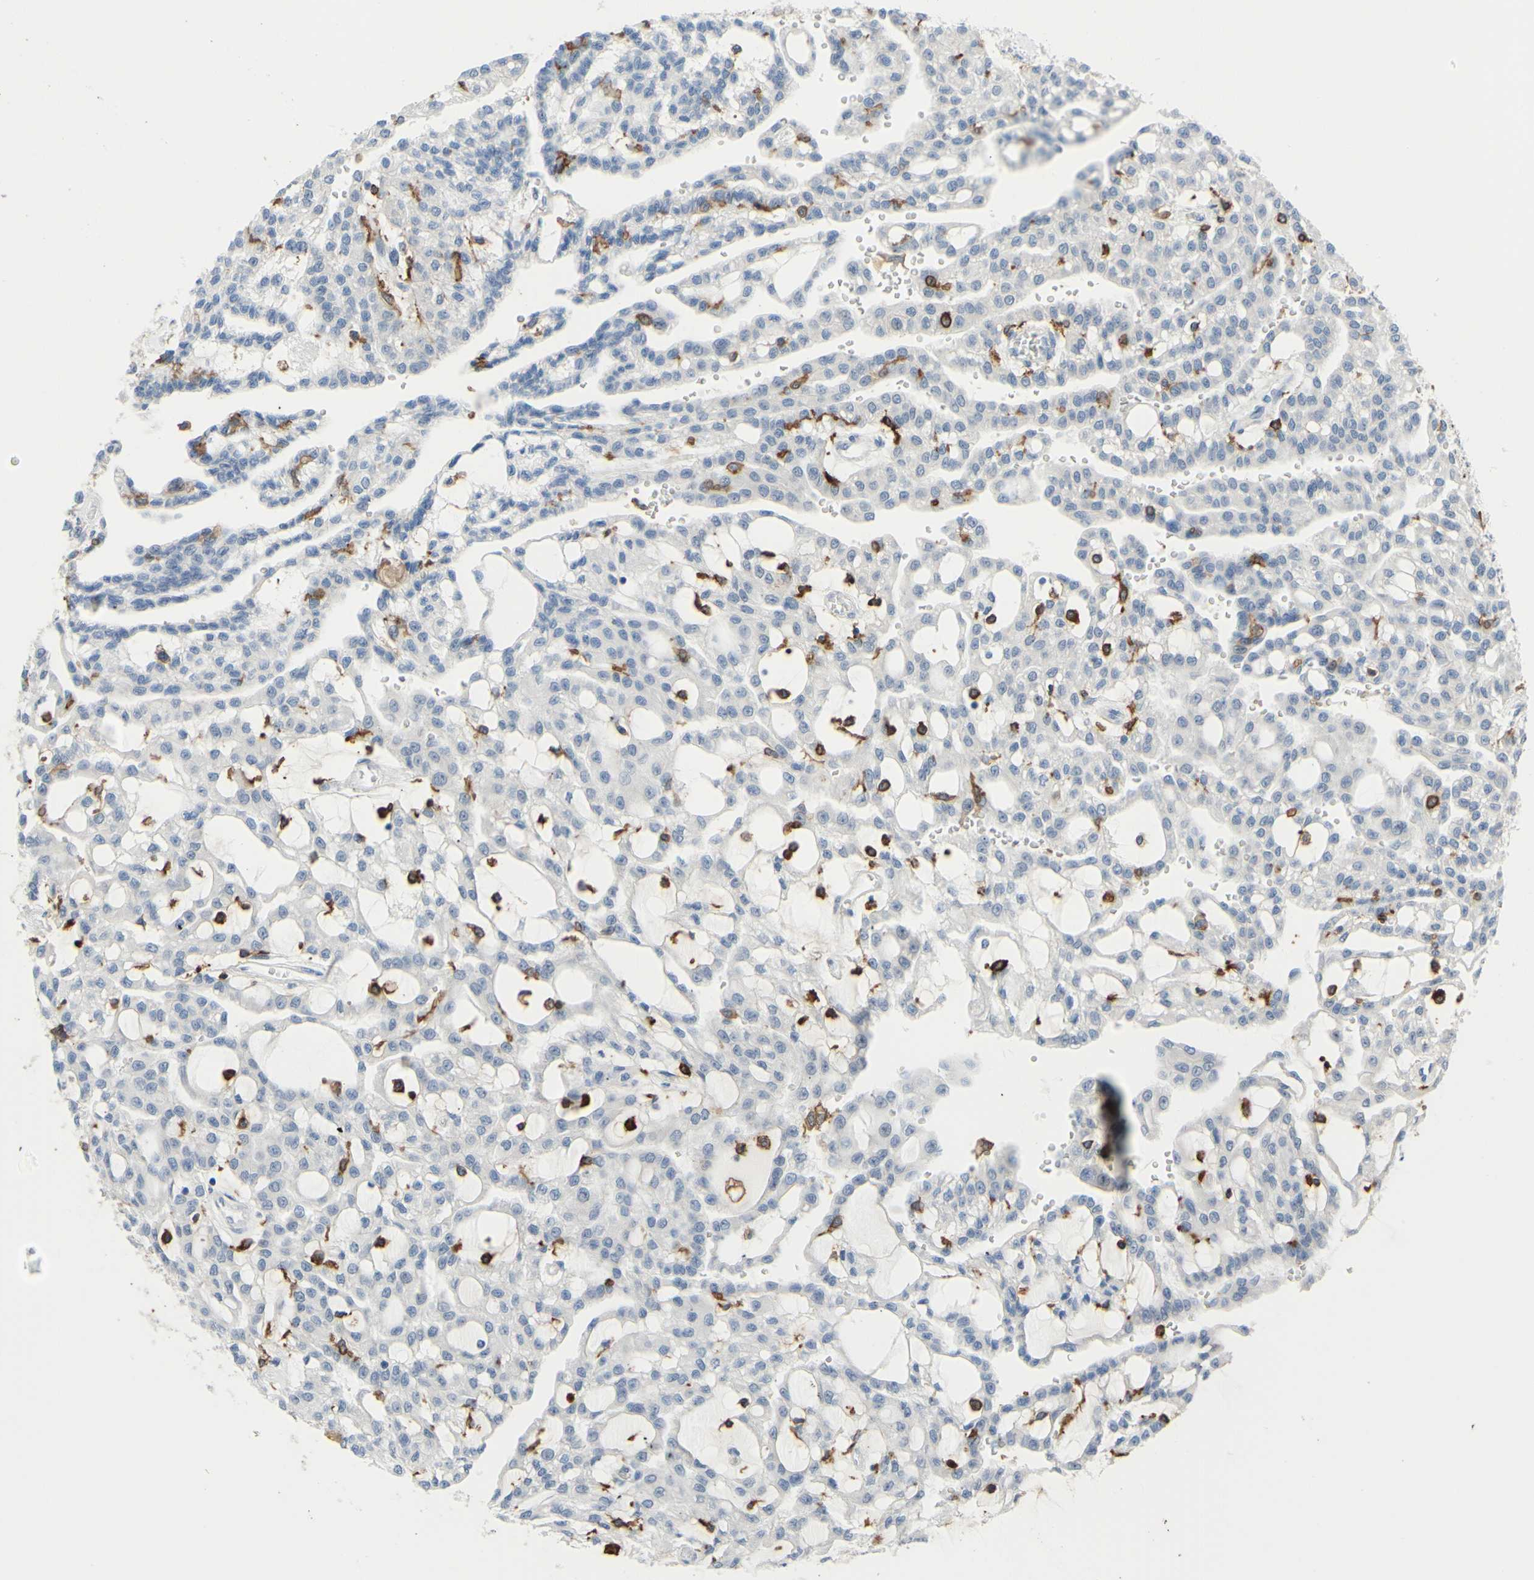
{"staining": {"intensity": "negative", "quantity": "none", "location": "none"}, "tissue": "renal cancer", "cell_type": "Tumor cells", "image_type": "cancer", "snomed": [{"axis": "morphology", "description": "Adenocarcinoma, NOS"}, {"axis": "topography", "description": "Kidney"}], "caption": "The immunohistochemistry (IHC) histopathology image has no significant staining in tumor cells of renal cancer tissue.", "gene": "FCGR2A", "patient": {"sex": "male", "age": 63}}